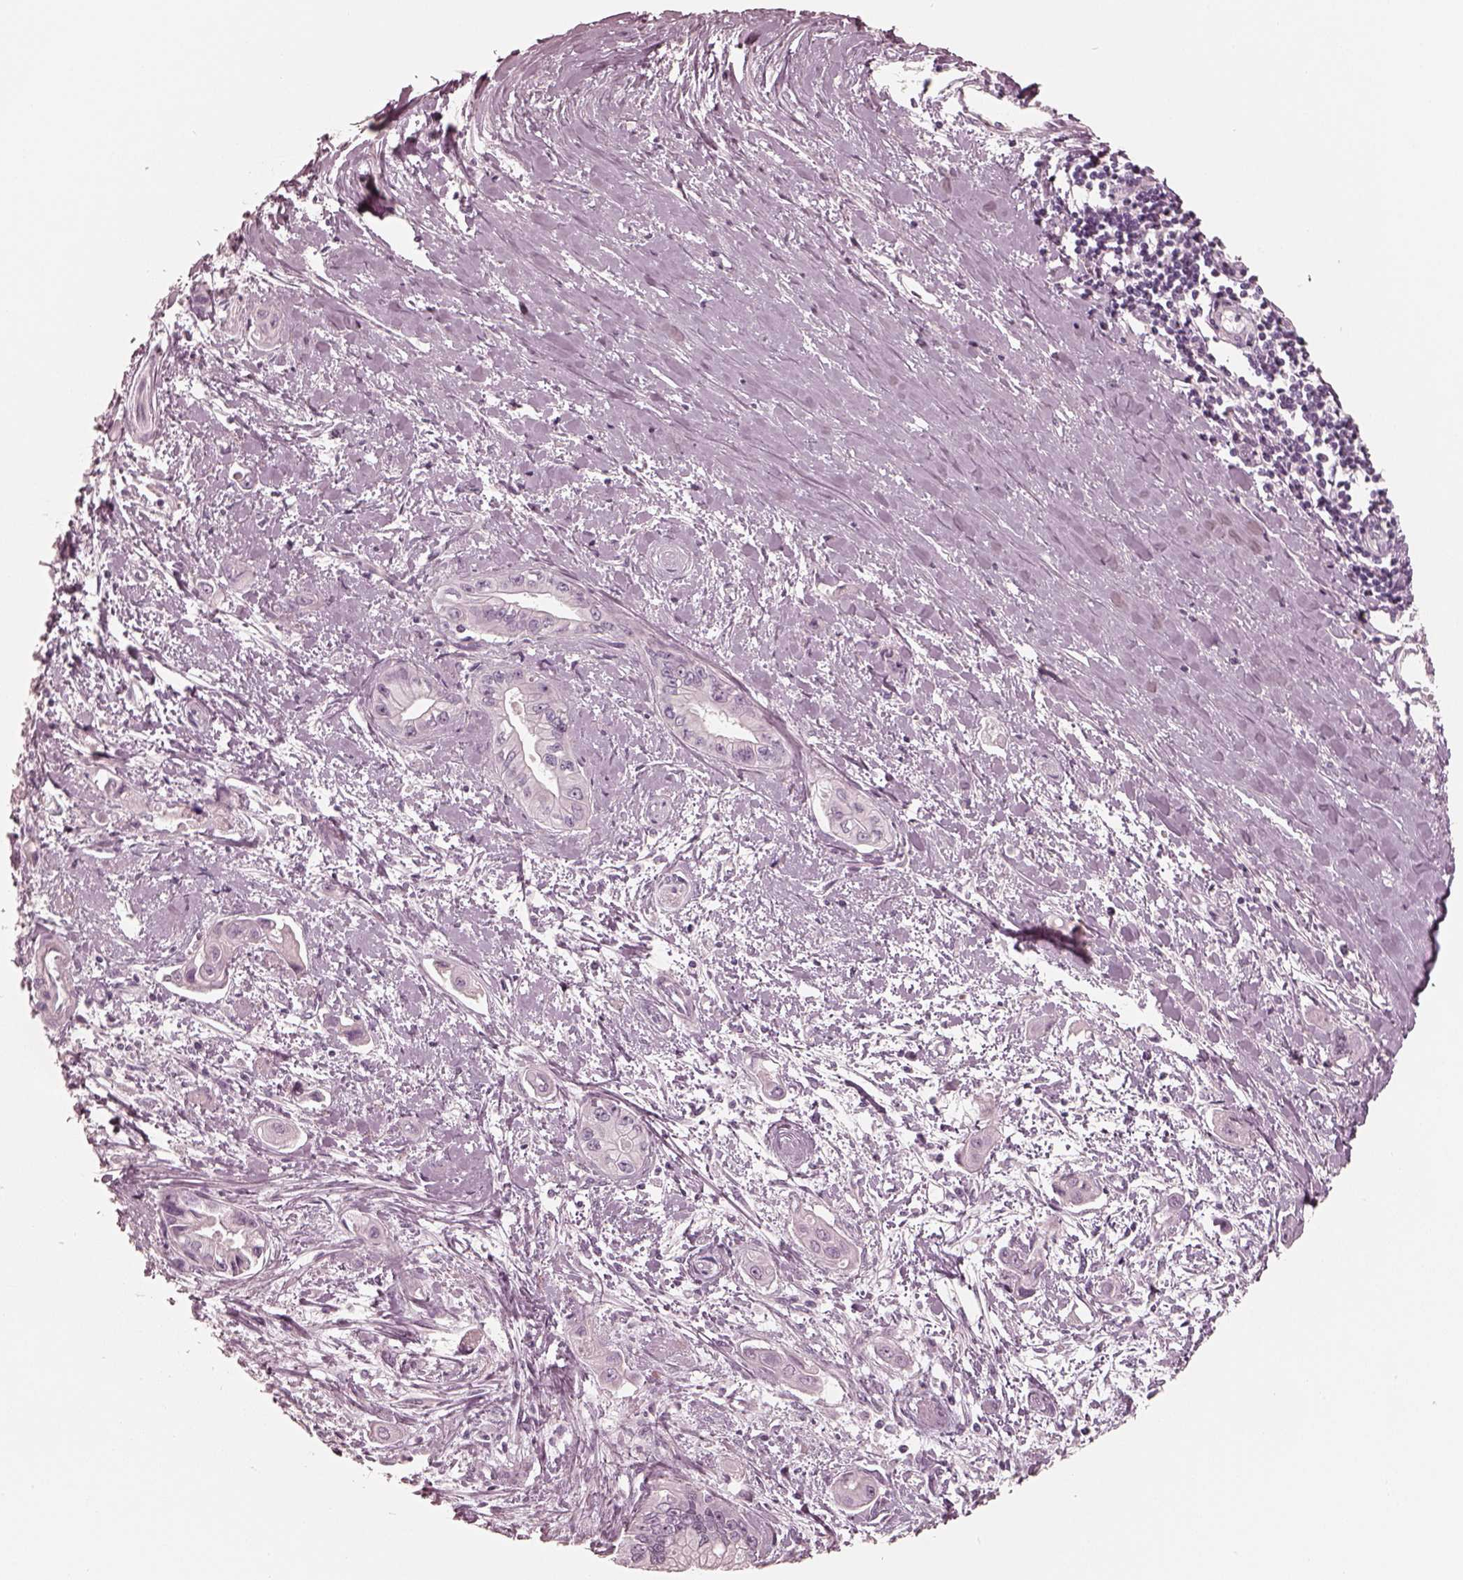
{"staining": {"intensity": "negative", "quantity": "none", "location": "none"}, "tissue": "pancreatic cancer", "cell_type": "Tumor cells", "image_type": "cancer", "snomed": [{"axis": "morphology", "description": "Adenocarcinoma, NOS"}, {"axis": "topography", "description": "Pancreas"}], "caption": "Tumor cells are negative for protein expression in human pancreatic cancer. (DAB (3,3'-diaminobenzidine) immunohistochemistry (IHC) visualized using brightfield microscopy, high magnification).", "gene": "CALR3", "patient": {"sex": "male", "age": 60}}